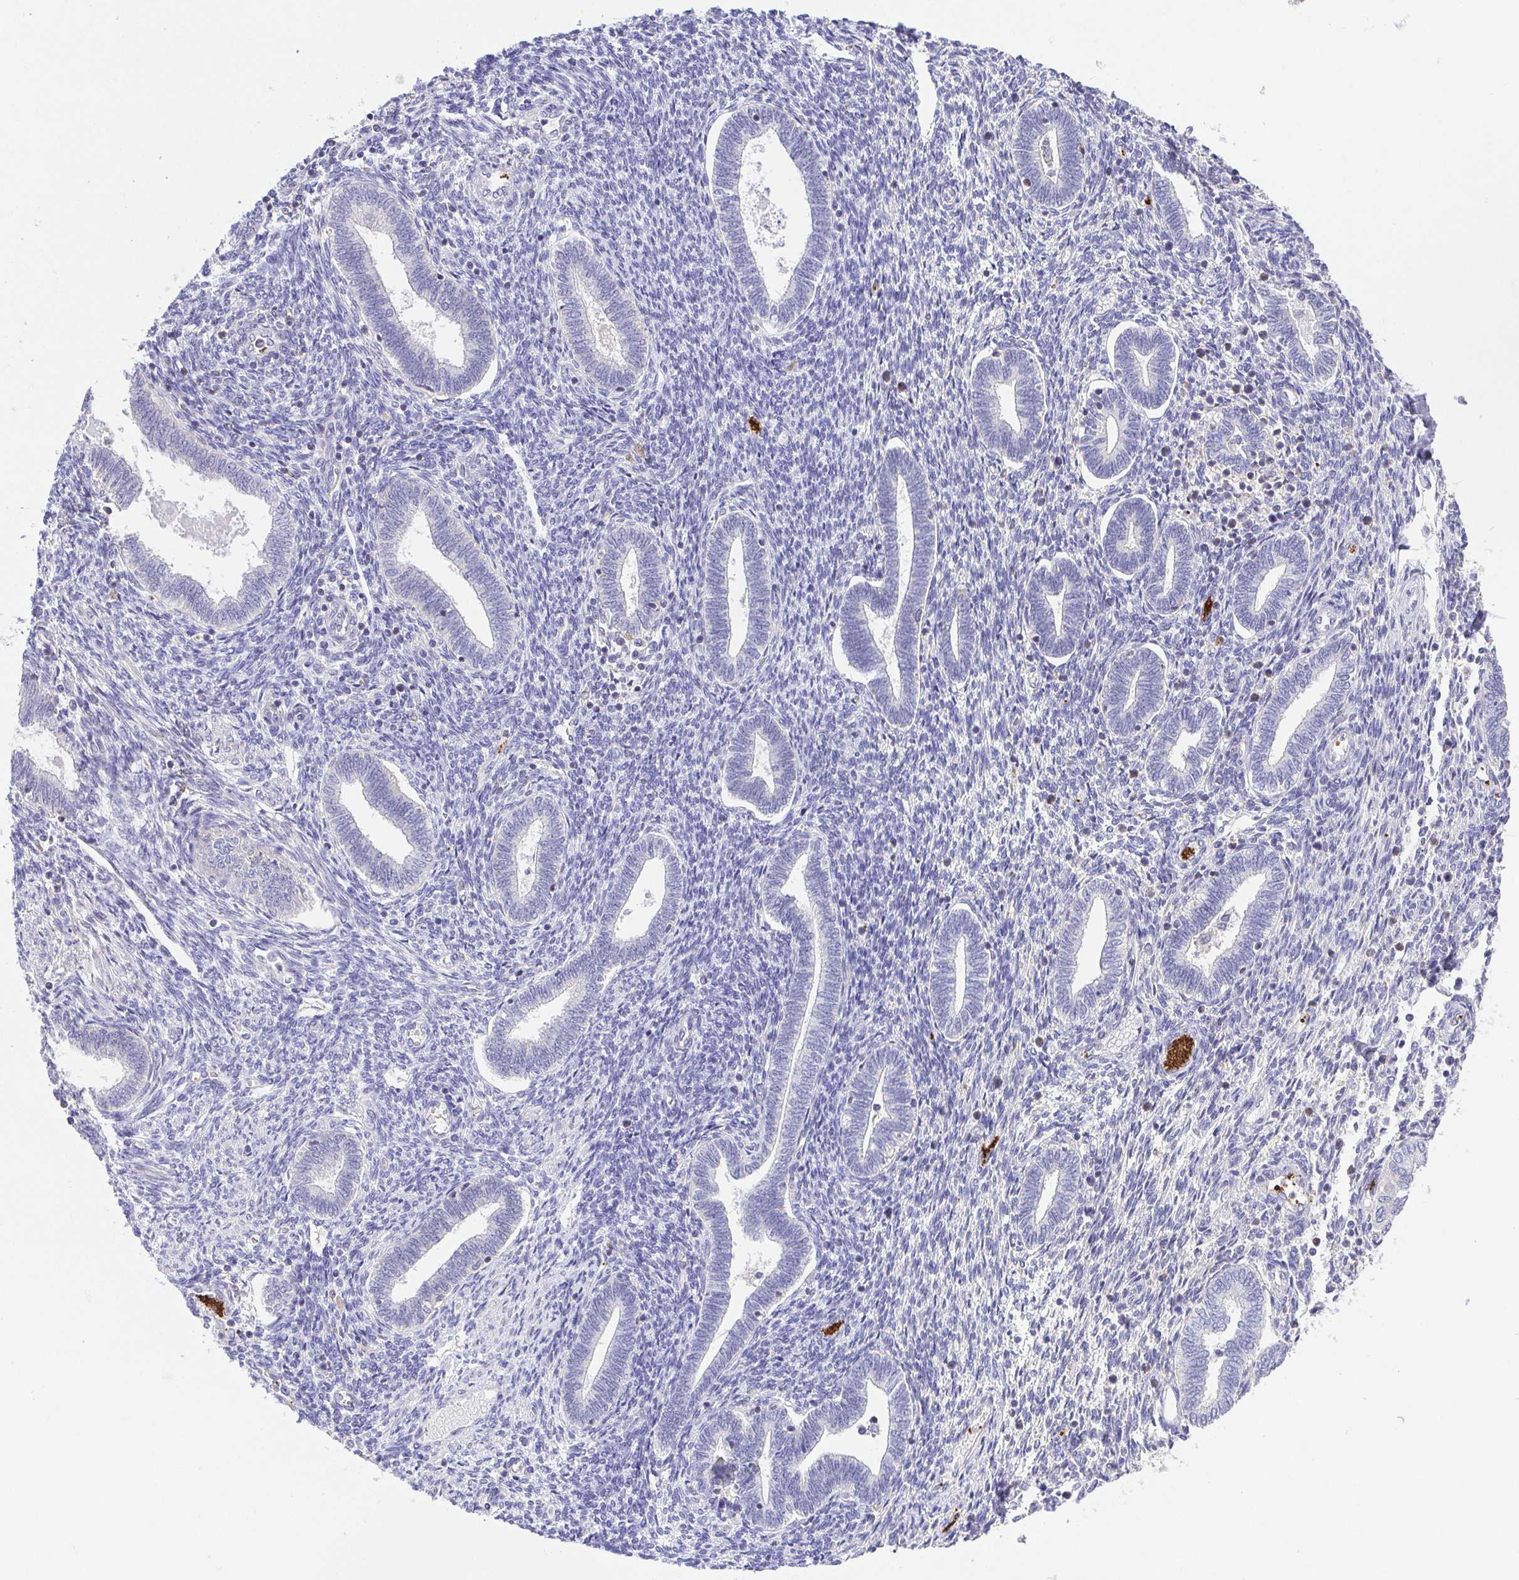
{"staining": {"intensity": "negative", "quantity": "none", "location": "none"}, "tissue": "endometrium", "cell_type": "Cells in endometrial stroma", "image_type": "normal", "snomed": [{"axis": "morphology", "description": "Normal tissue, NOS"}, {"axis": "topography", "description": "Endometrium"}], "caption": "This image is of unremarkable endometrium stained with immunohistochemistry (IHC) to label a protein in brown with the nuclei are counter-stained blue. There is no expression in cells in endometrial stroma.", "gene": "PRR14L", "patient": {"sex": "female", "age": 42}}